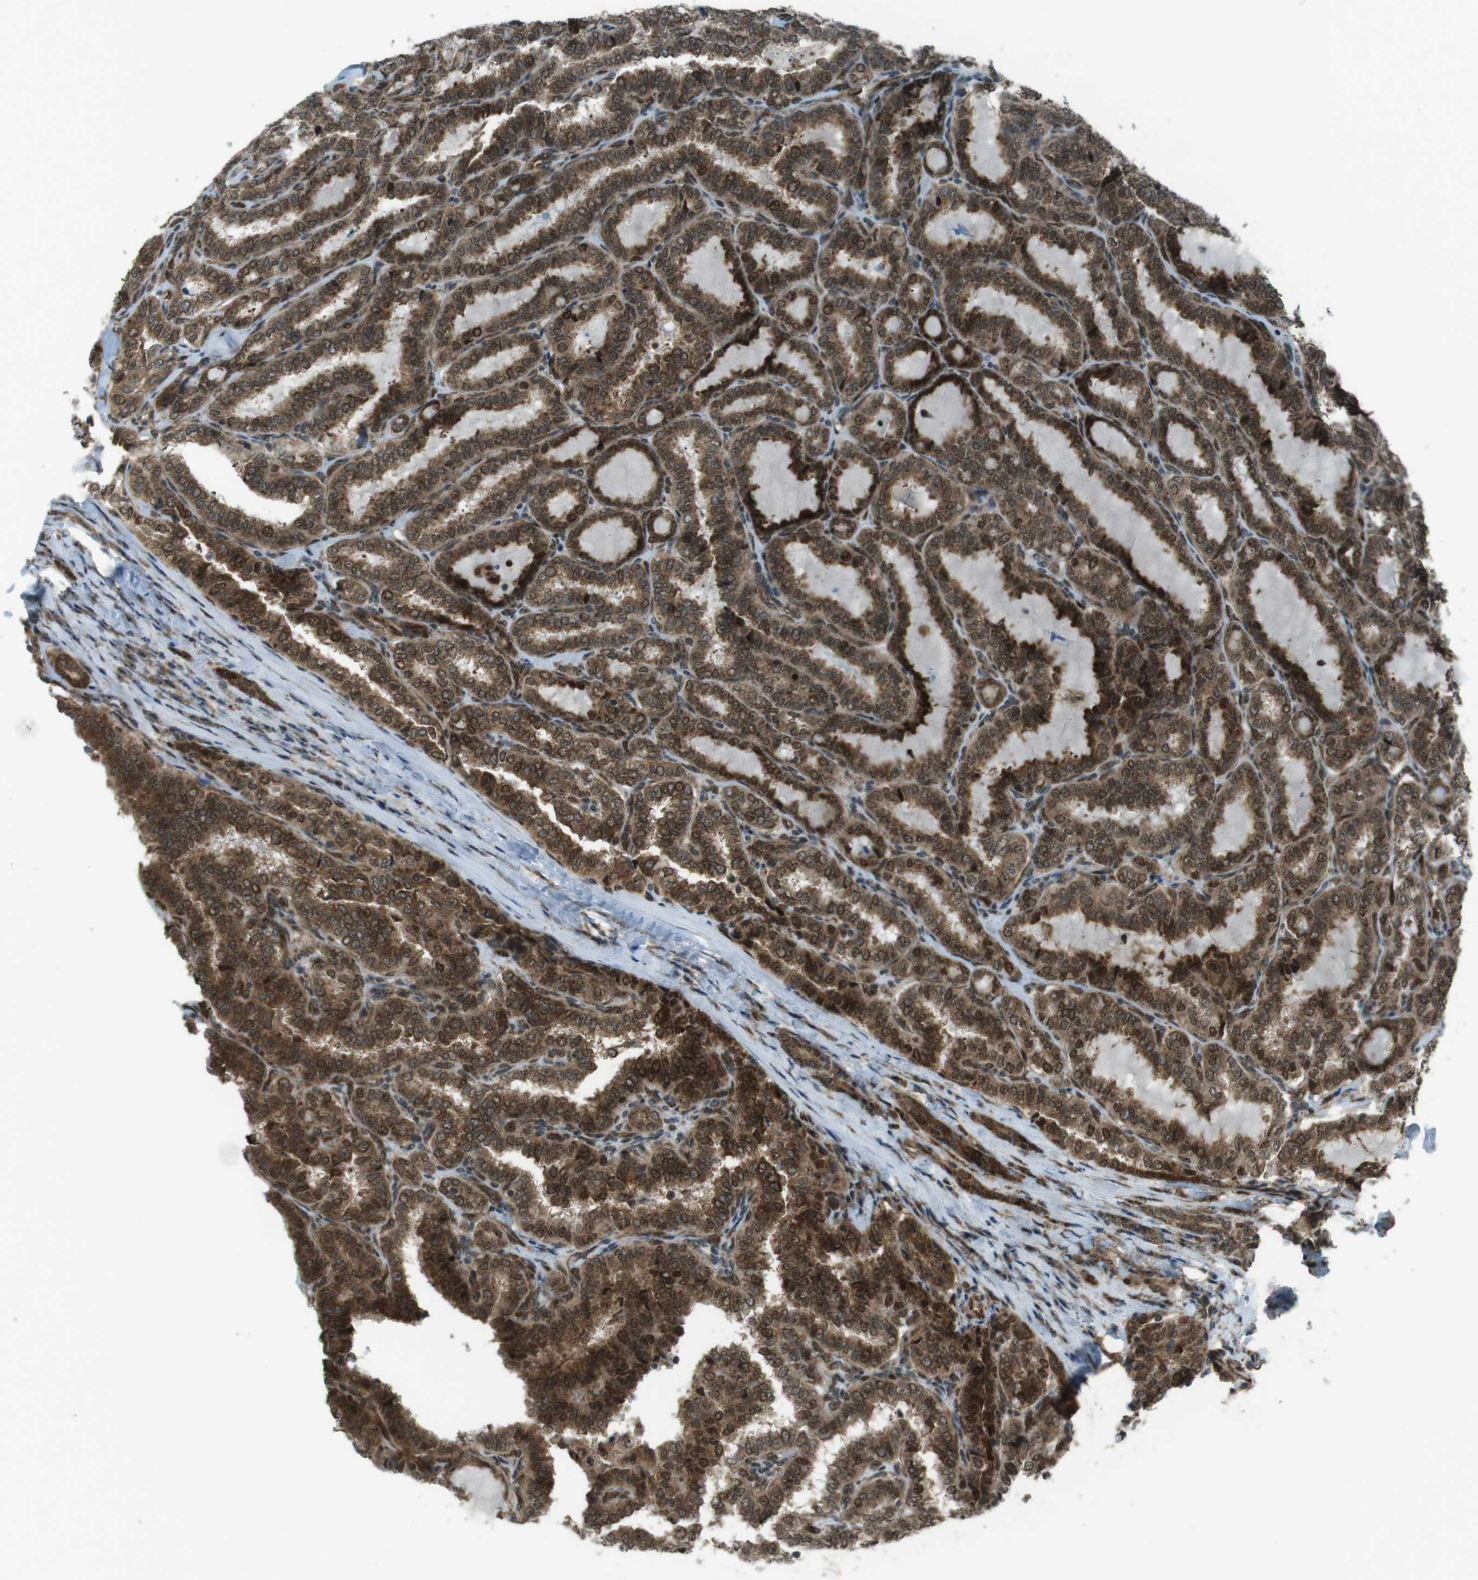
{"staining": {"intensity": "moderate", "quantity": ">75%", "location": "cytoplasmic/membranous,nuclear"}, "tissue": "thyroid cancer", "cell_type": "Tumor cells", "image_type": "cancer", "snomed": [{"axis": "morphology", "description": "Normal tissue, NOS"}, {"axis": "morphology", "description": "Papillary adenocarcinoma, NOS"}, {"axis": "topography", "description": "Thyroid gland"}], "caption": "Protein staining reveals moderate cytoplasmic/membranous and nuclear staining in about >75% of tumor cells in thyroid cancer. The staining was performed using DAB (3,3'-diaminobenzidine), with brown indicating positive protein expression. Nuclei are stained blue with hematoxylin.", "gene": "CSNK1D", "patient": {"sex": "female", "age": 30}}